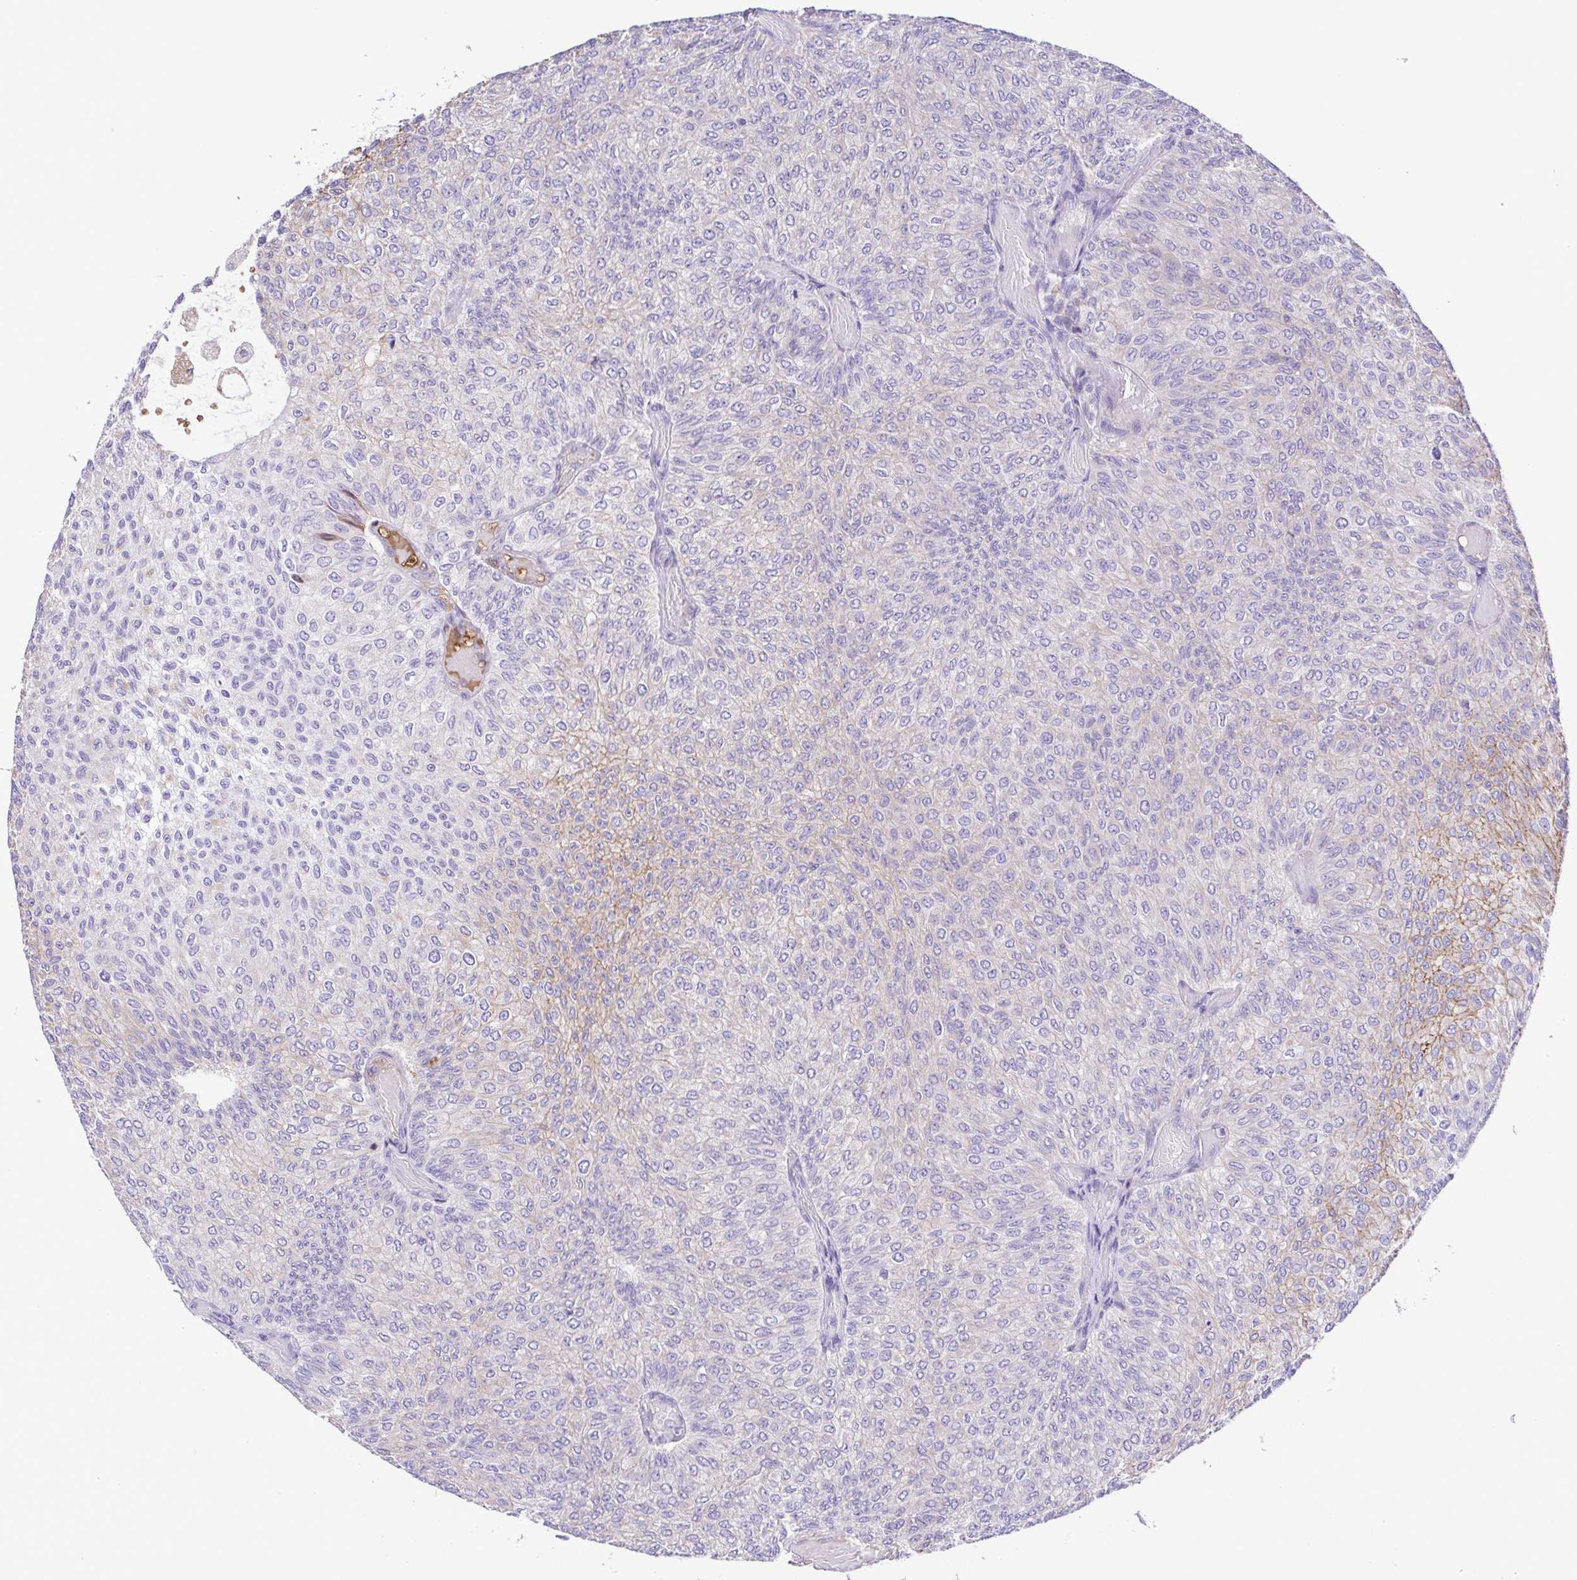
{"staining": {"intensity": "negative", "quantity": "none", "location": "none"}, "tissue": "urothelial cancer", "cell_type": "Tumor cells", "image_type": "cancer", "snomed": [{"axis": "morphology", "description": "Urothelial carcinoma, Low grade"}, {"axis": "topography", "description": "Urinary bladder"}], "caption": "The immunohistochemistry image has no significant expression in tumor cells of urothelial cancer tissue.", "gene": "IGFL1", "patient": {"sex": "male", "age": 78}}